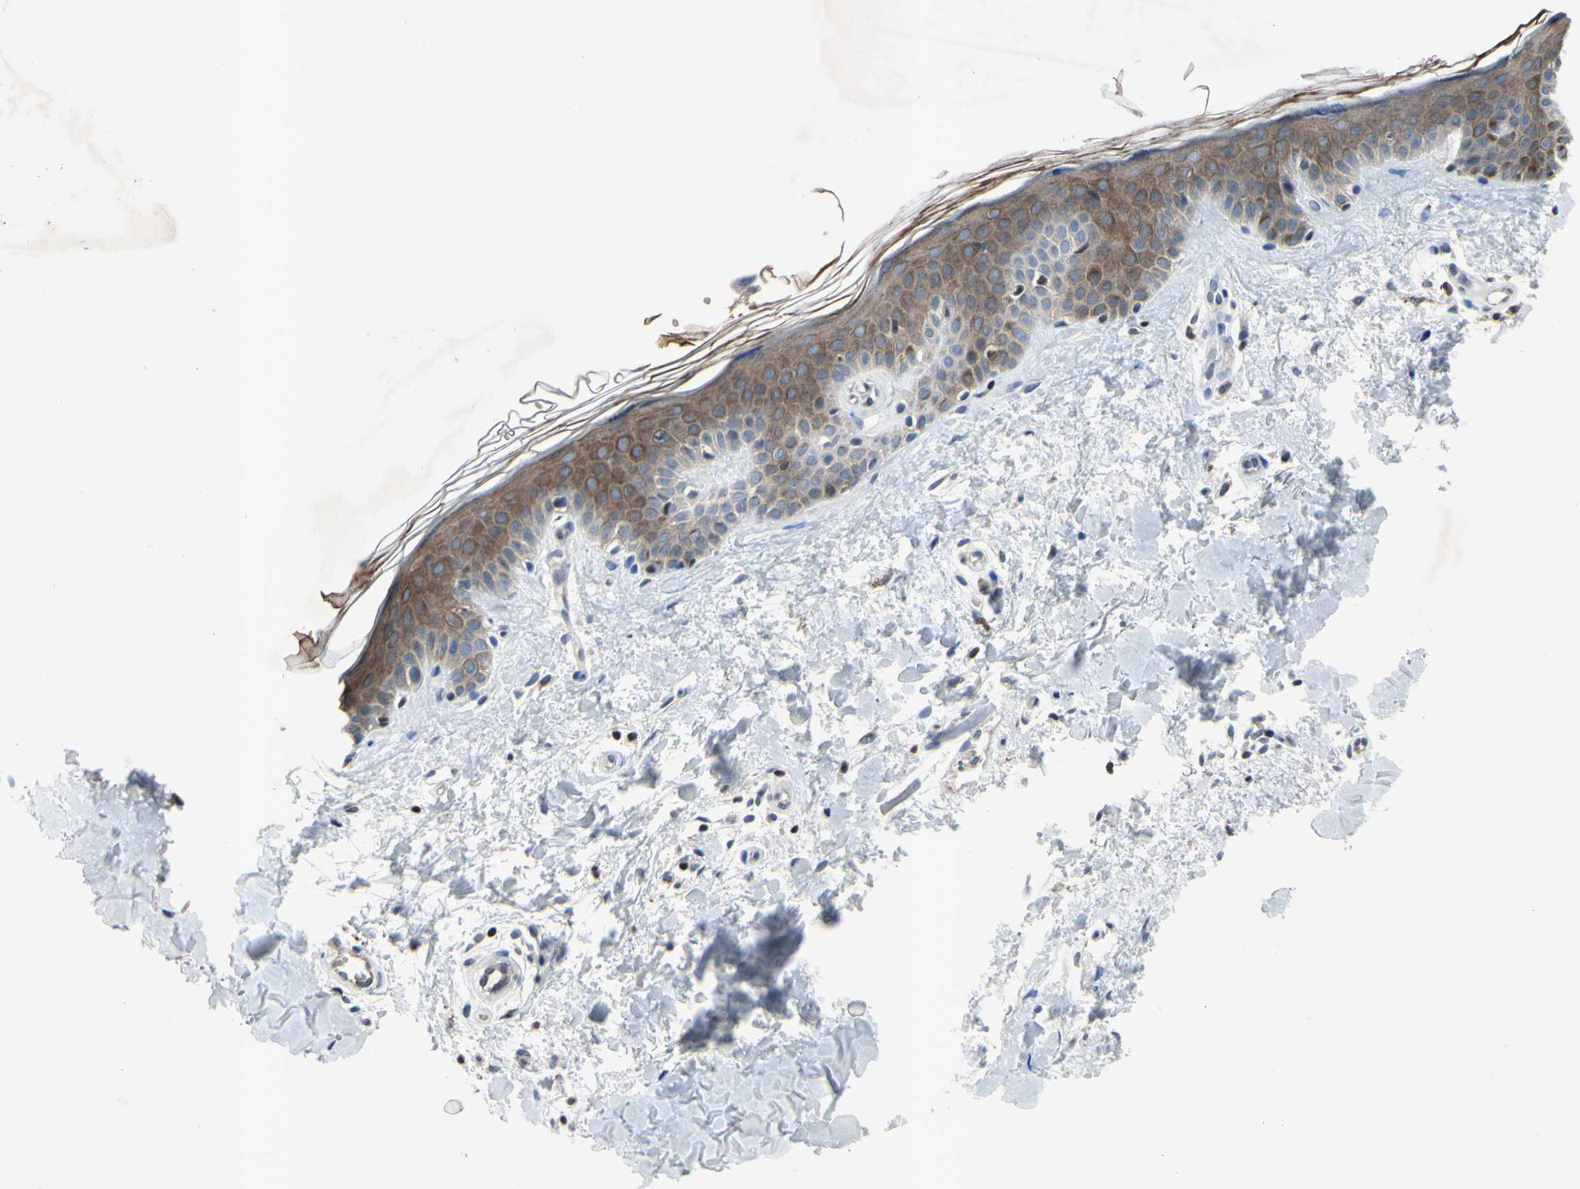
{"staining": {"intensity": "negative", "quantity": "none", "location": "none"}, "tissue": "skin", "cell_type": "Fibroblasts", "image_type": "normal", "snomed": [{"axis": "morphology", "description": "Normal tissue, NOS"}, {"axis": "topography", "description": "Skin"}], "caption": "Immunohistochemistry (IHC) of normal human skin exhibits no positivity in fibroblasts.", "gene": "ARG1", "patient": {"sex": "male", "age": 67}}